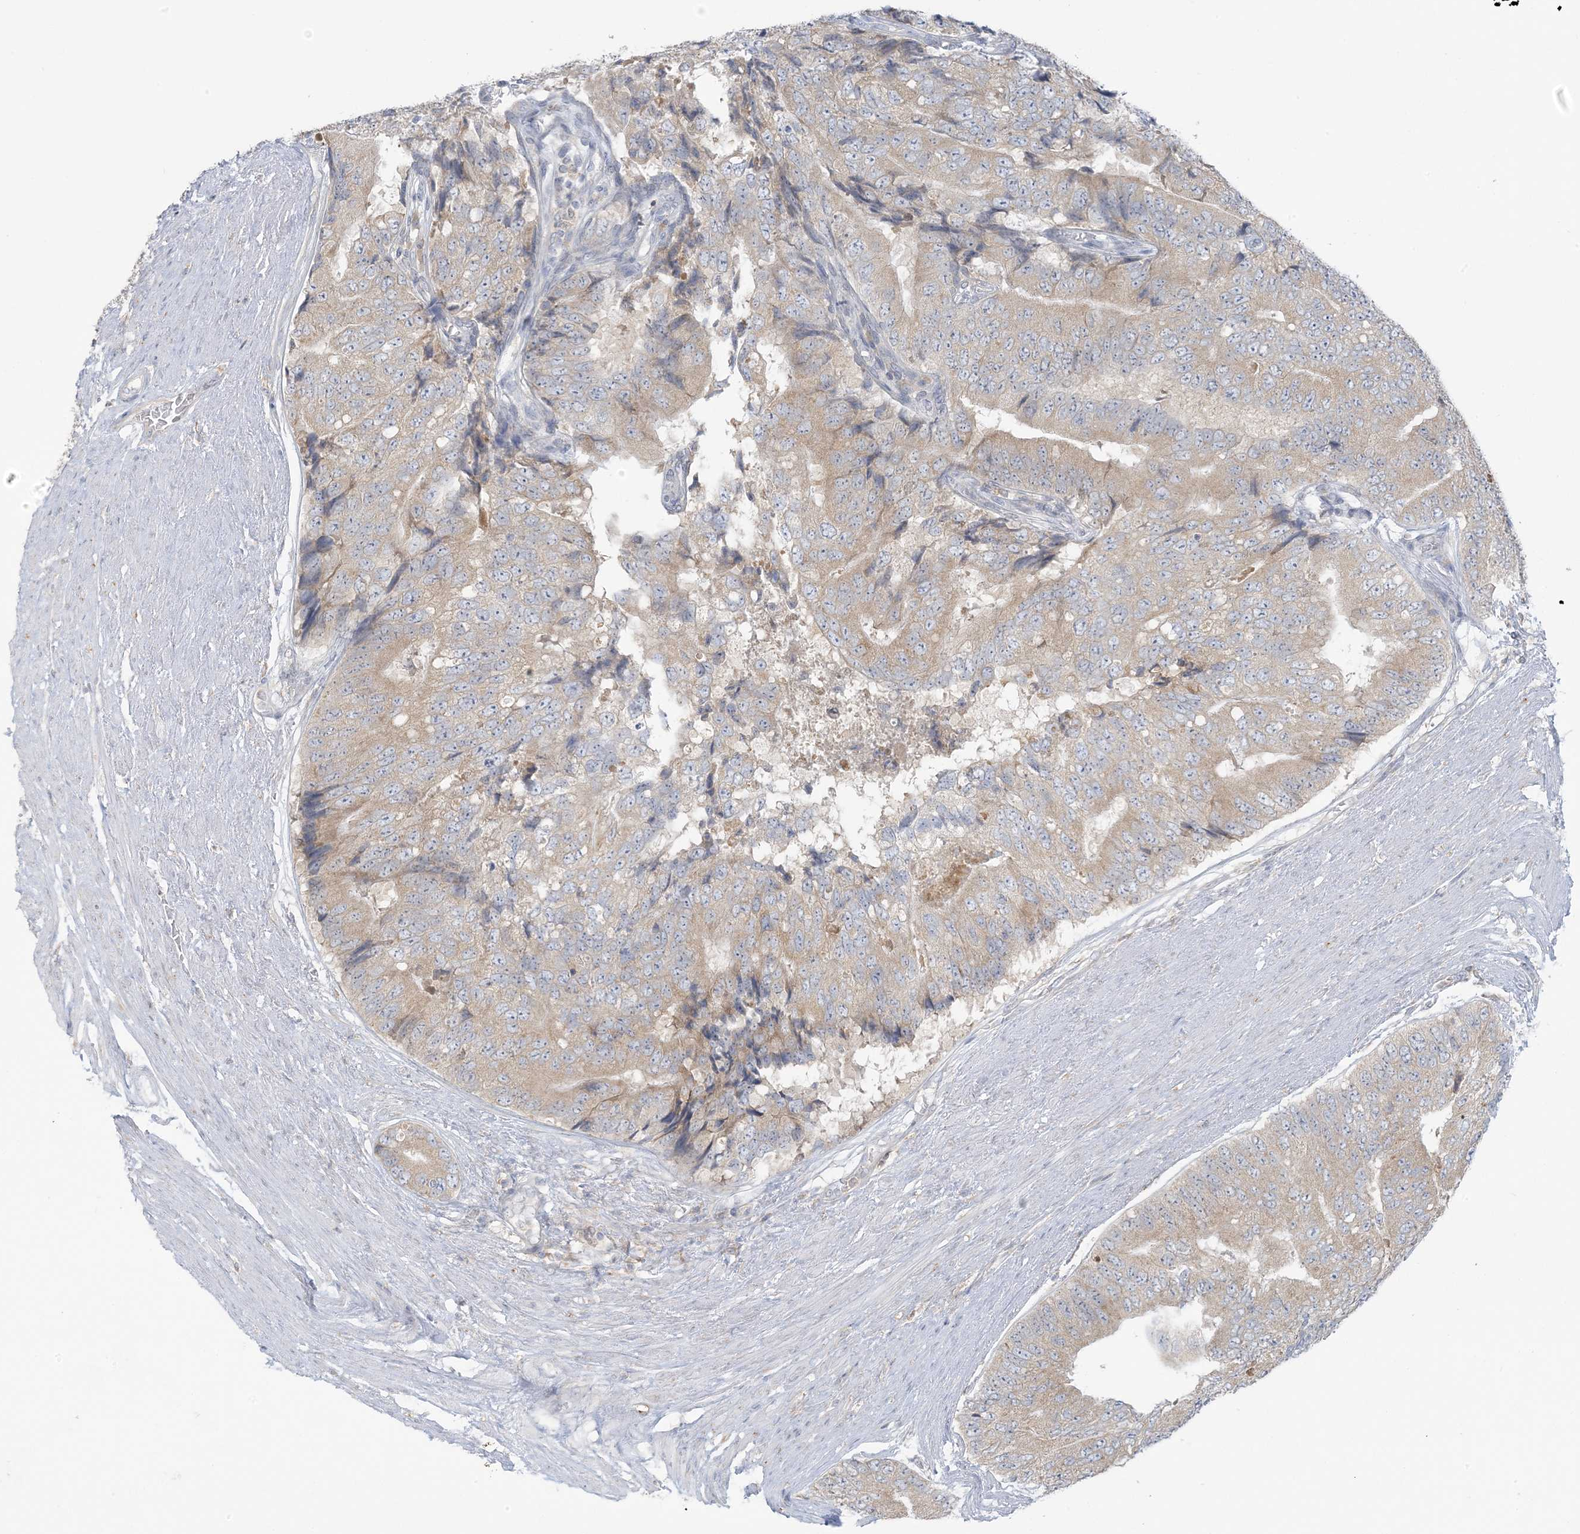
{"staining": {"intensity": "weak", "quantity": ">75%", "location": "cytoplasmic/membranous"}, "tissue": "prostate cancer", "cell_type": "Tumor cells", "image_type": "cancer", "snomed": [{"axis": "morphology", "description": "Adenocarcinoma, High grade"}, {"axis": "topography", "description": "Prostate"}], "caption": "IHC (DAB) staining of human prostate cancer demonstrates weak cytoplasmic/membranous protein expression in about >75% of tumor cells.", "gene": "EEFSEC", "patient": {"sex": "male", "age": 70}}